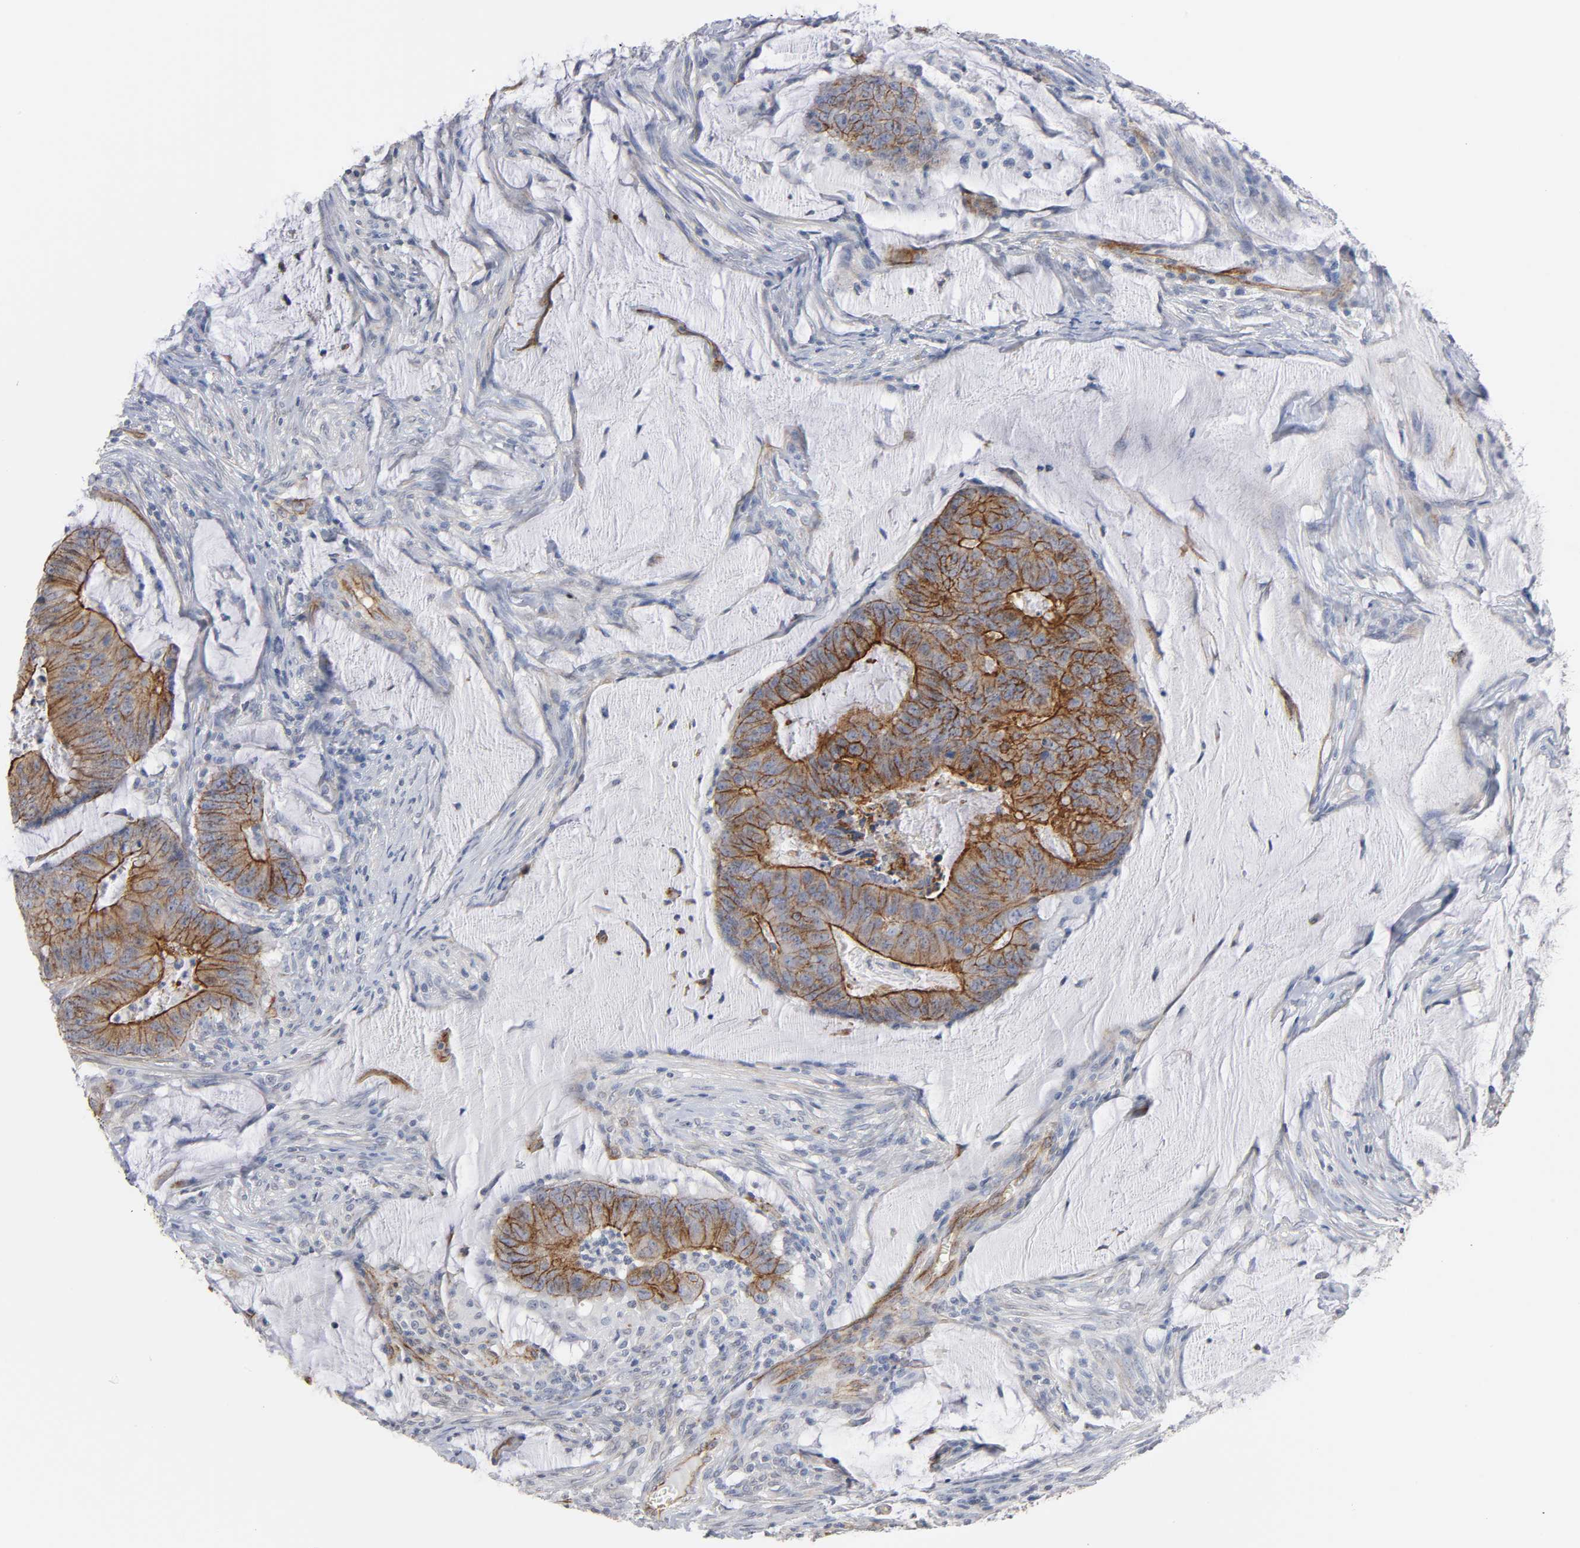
{"staining": {"intensity": "moderate", "quantity": ">75%", "location": "cytoplasmic/membranous"}, "tissue": "colorectal cancer", "cell_type": "Tumor cells", "image_type": "cancer", "snomed": [{"axis": "morphology", "description": "Adenocarcinoma, NOS"}, {"axis": "topography", "description": "Colon"}], "caption": "High-magnification brightfield microscopy of colorectal cancer (adenocarcinoma) stained with DAB (brown) and counterstained with hematoxylin (blue). tumor cells exhibit moderate cytoplasmic/membranous staining is present in approximately>75% of cells. The protein of interest is stained brown, and the nuclei are stained in blue (DAB (3,3'-diaminobenzidine) IHC with brightfield microscopy, high magnification).", "gene": "SPTAN1", "patient": {"sex": "male", "age": 45}}